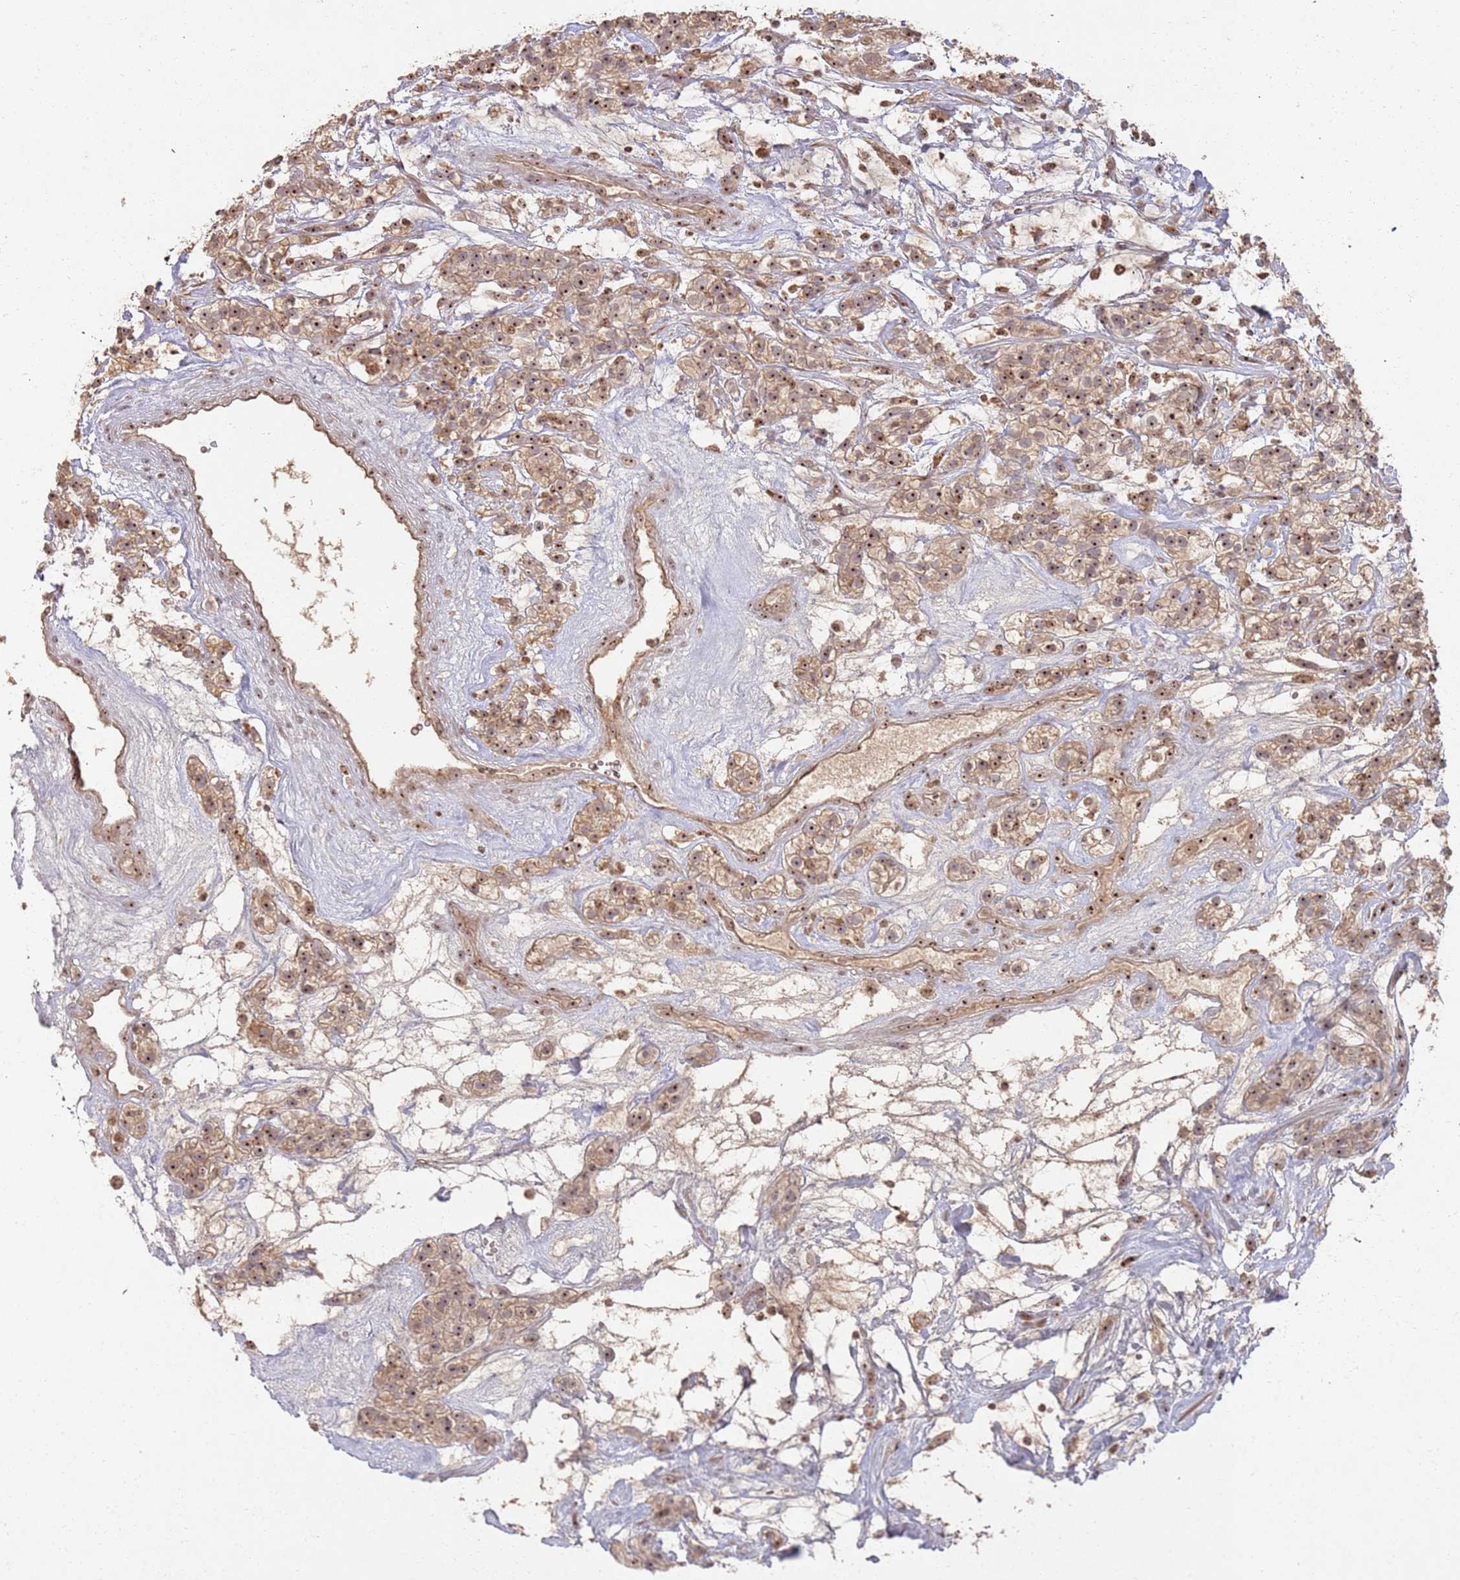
{"staining": {"intensity": "moderate", "quantity": ">75%", "location": "cytoplasmic/membranous,nuclear"}, "tissue": "renal cancer", "cell_type": "Tumor cells", "image_type": "cancer", "snomed": [{"axis": "morphology", "description": "Adenocarcinoma, NOS"}, {"axis": "topography", "description": "Kidney"}], "caption": "Renal cancer (adenocarcinoma) tissue shows moderate cytoplasmic/membranous and nuclear positivity in approximately >75% of tumor cells", "gene": "UTP11", "patient": {"sex": "female", "age": 57}}